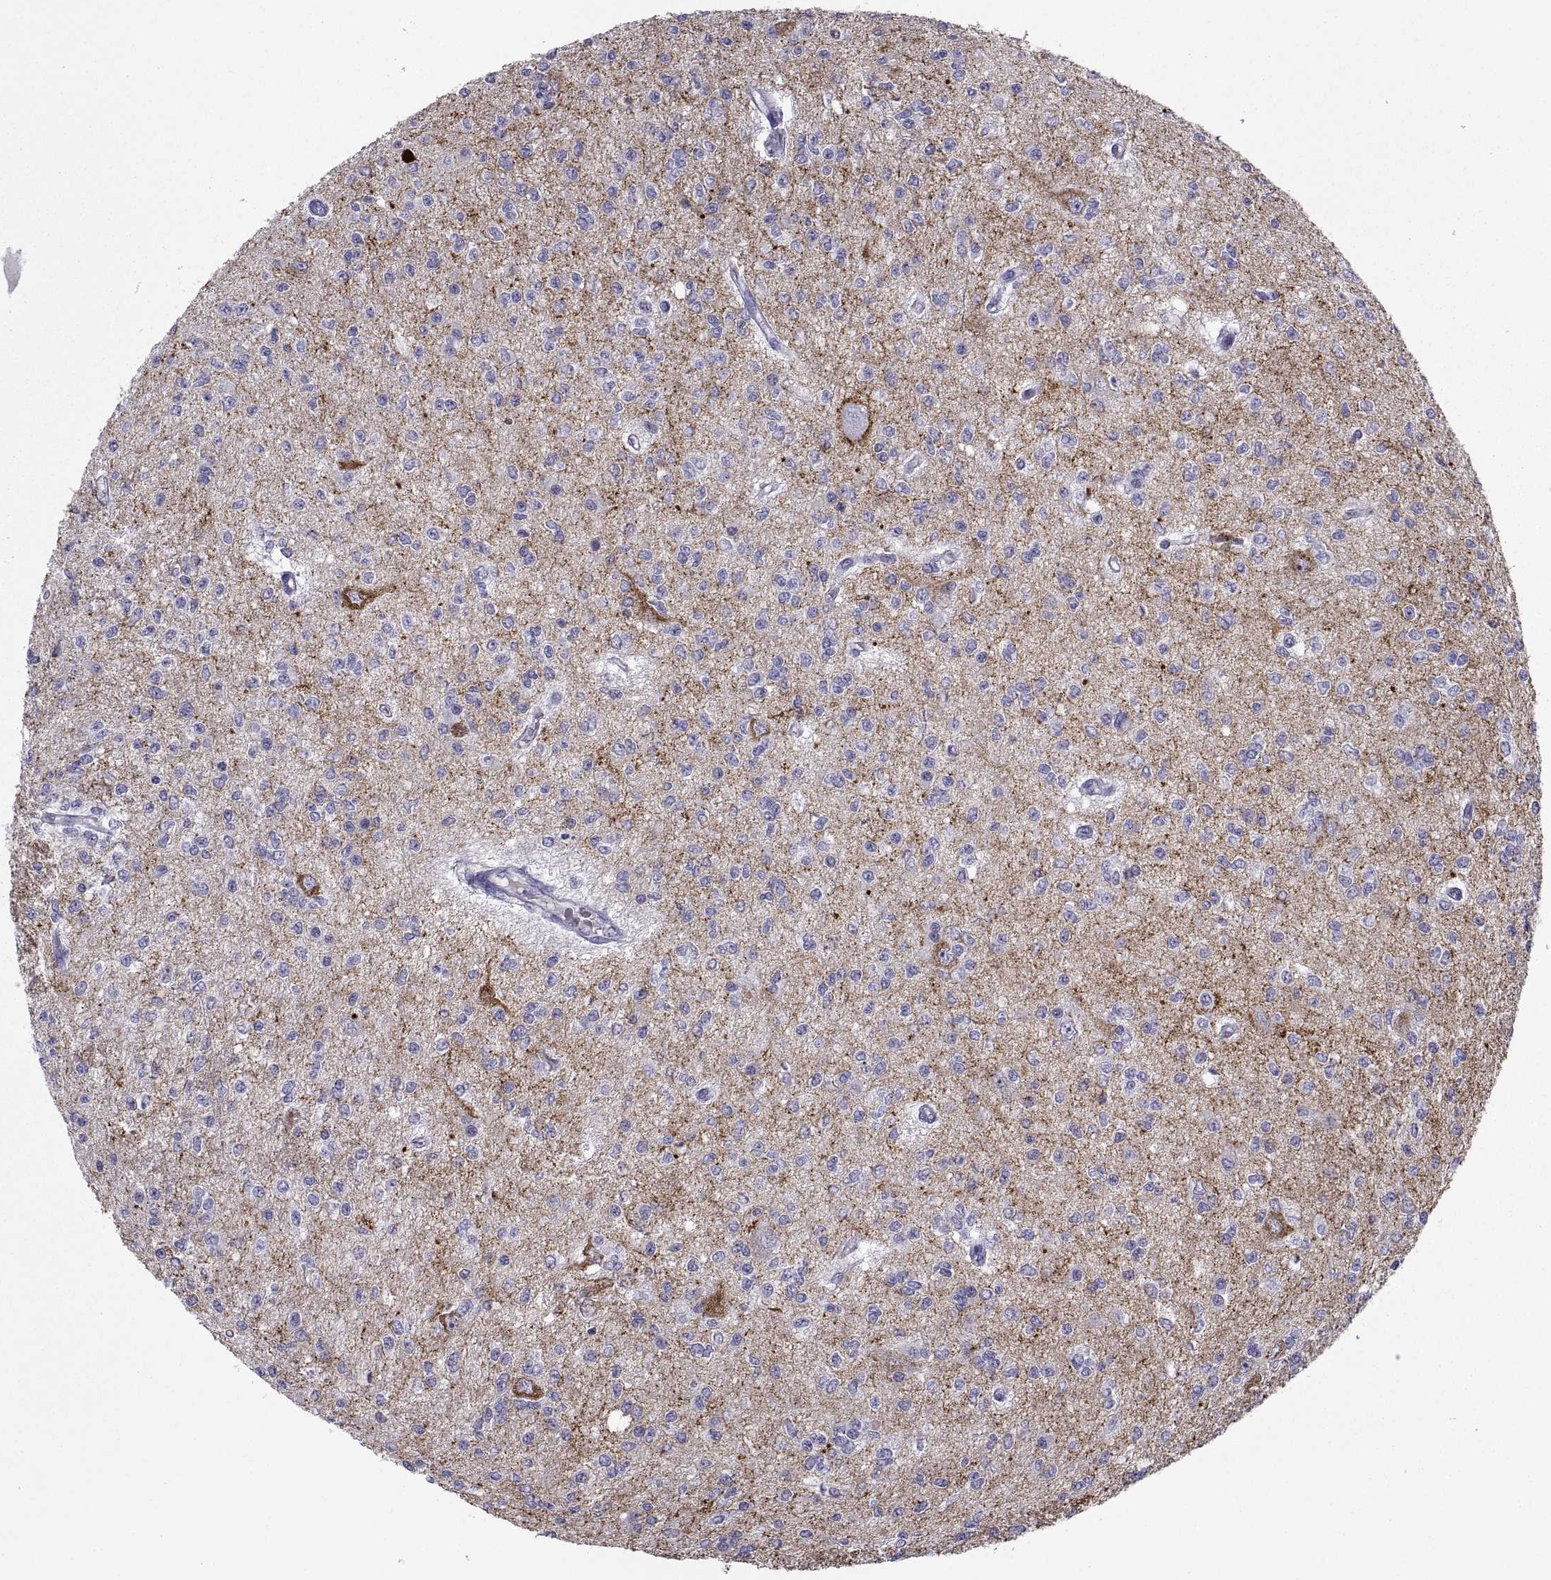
{"staining": {"intensity": "negative", "quantity": "none", "location": "none"}, "tissue": "glioma", "cell_type": "Tumor cells", "image_type": "cancer", "snomed": [{"axis": "morphology", "description": "Glioma, malignant, Low grade"}, {"axis": "topography", "description": "Brain"}], "caption": "Immunohistochemical staining of glioma demonstrates no significant expression in tumor cells.", "gene": "NPTX2", "patient": {"sex": "male", "age": 67}}